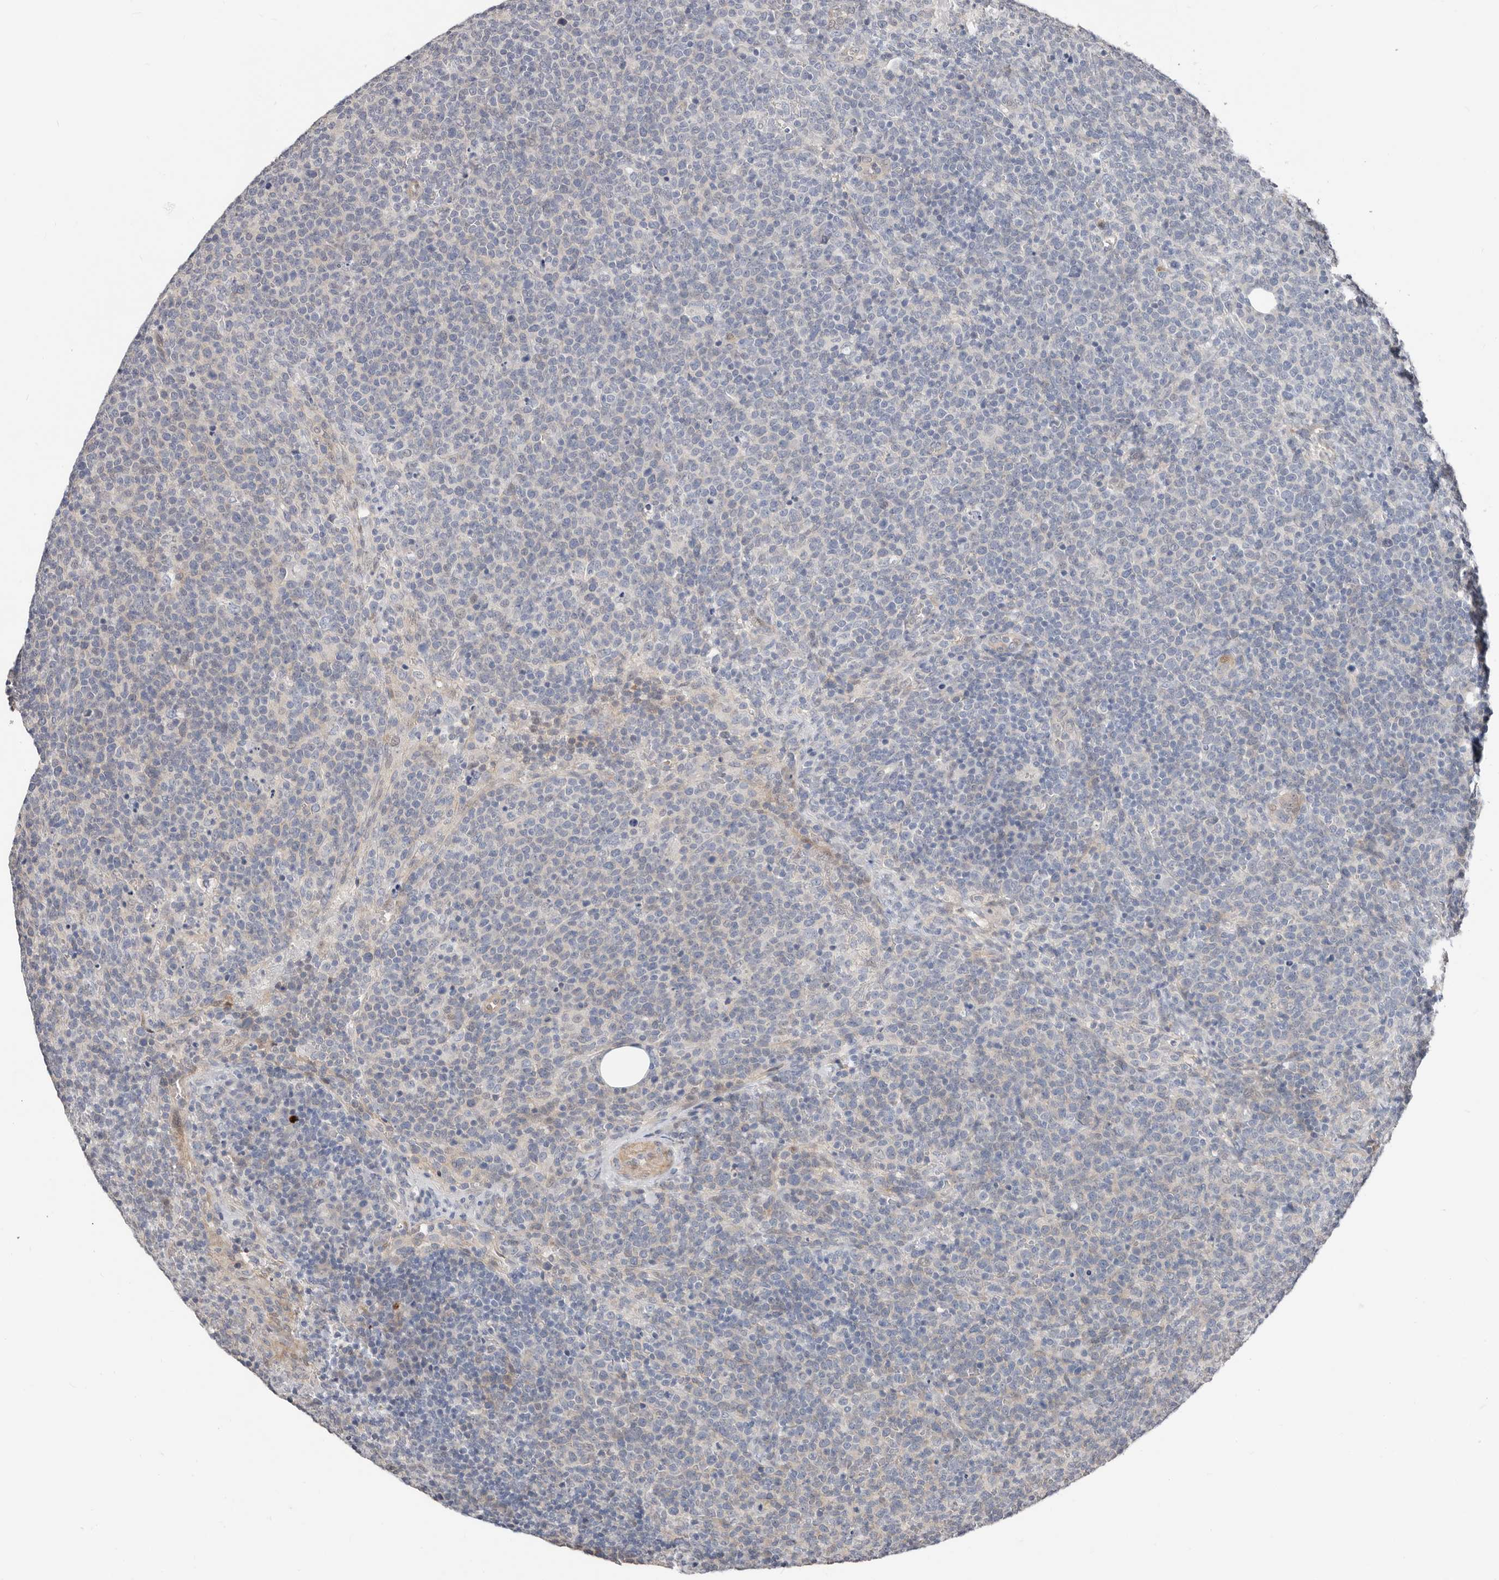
{"staining": {"intensity": "negative", "quantity": "none", "location": "none"}, "tissue": "lymphoma", "cell_type": "Tumor cells", "image_type": "cancer", "snomed": [{"axis": "morphology", "description": "Malignant lymphoma, non-Hodgkin's type, High grade"}, {"axis": "topography", "description": "Lymph node"}], "caption": "Tumor cells show no significant positivity in malignant lymphoma, non-Hodgkin's type (high-grade). (Brightfield microscopy of DAB (3,3'-diaminobenzidine) IHC at high magnification).", "gene": "ASRGL1", "patient": {"sex": "male", "age": 61}}